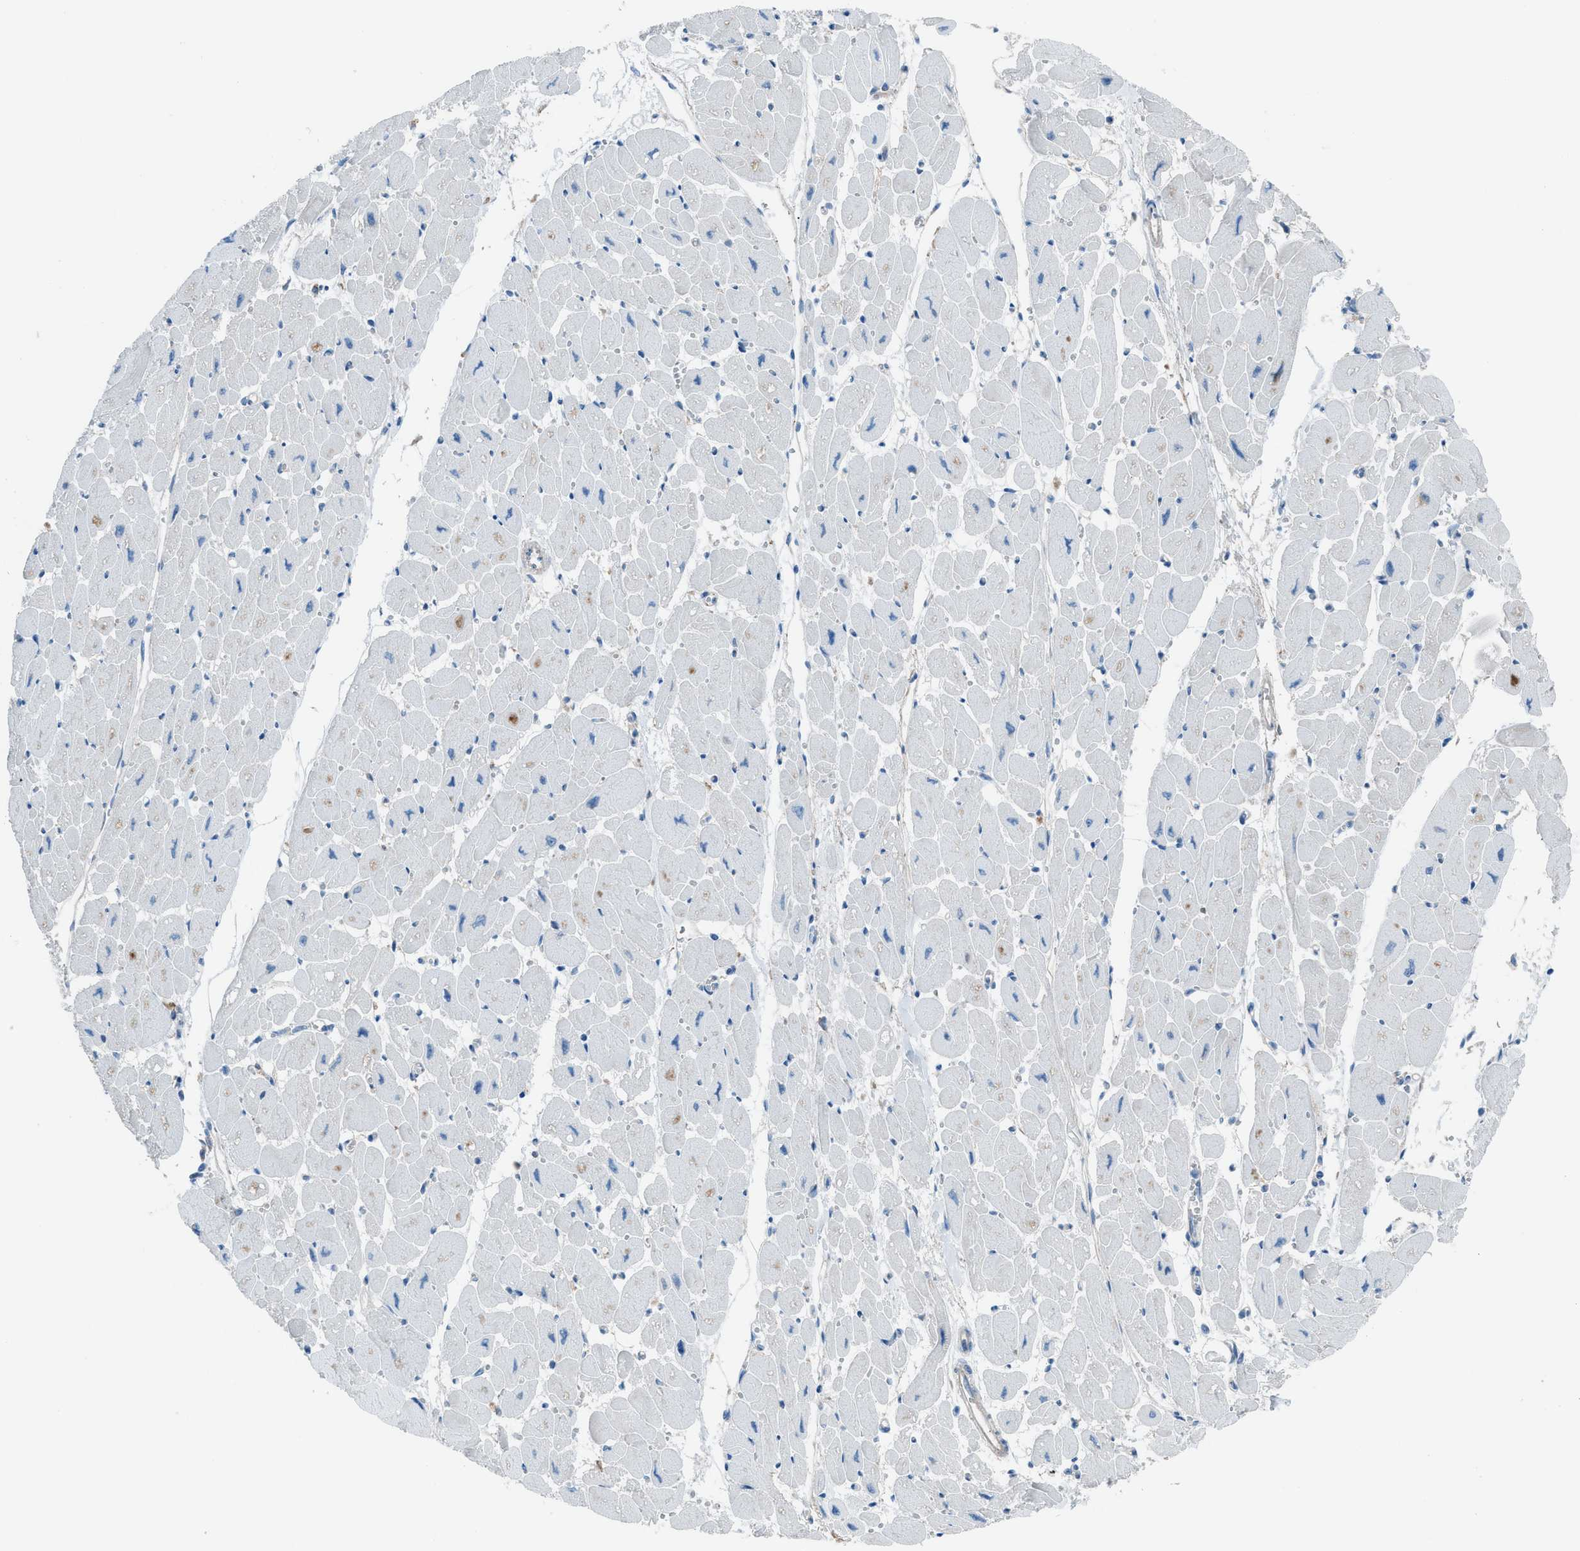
{"staining": {"intensity": "negative", "quantity": "none", "location": "none"}, "tissue": "heart muscle", "cell_type": "Cardiomyocytes", "image_type": "normal", "snomed": [{"axis": "morphology", "description": "Normal tissue, NOS"}, {"axis": "topography", "description": "Heart"}], "caption": "This is an immunohistochemistry micrograph of unremarkable human heart muscle. There is no staining in cardiomyocytes.", "gene": "HEG1", "patient": {"sex": "female", "age": 54}}